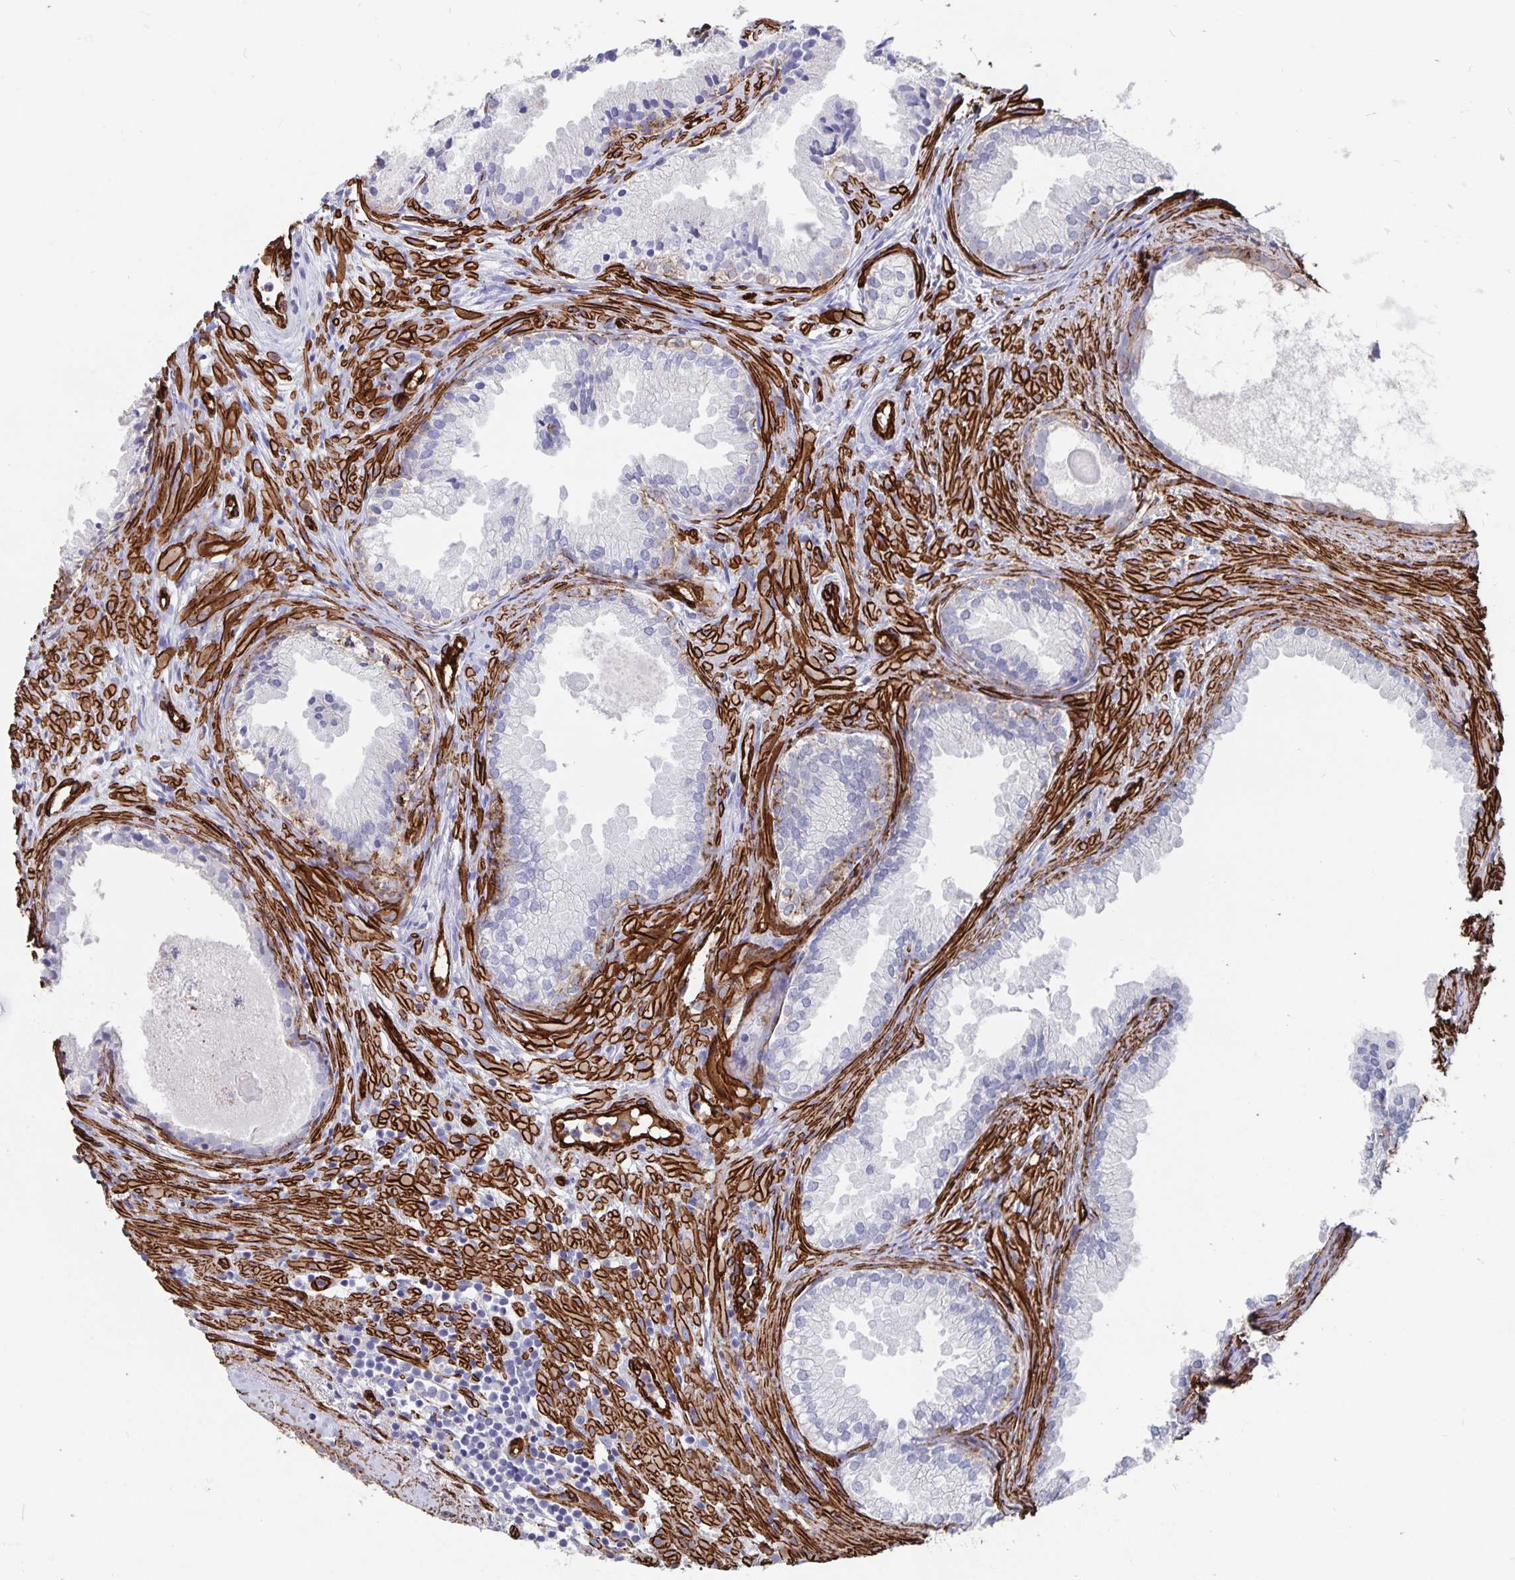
{"staining": {"intensity": "negative", "quantity": "none", "location": "none"}, "tissue": "prostate cancer", "cell_type": "Tumor cells", "image_type": "cancer", "snomed": [{"axis": "morphology", "description": "Adenocarcinoma, High grade"}, {"axis": "topography", "description": "Prostate"}], "caption": "High power microscopy micrograph of an immunohistochemistry histopathology image of prostate cancer, revealing no significant staining in tumor cells.", "gene": "DCHS2", "patient": {"sex": "male", "age": 83}}